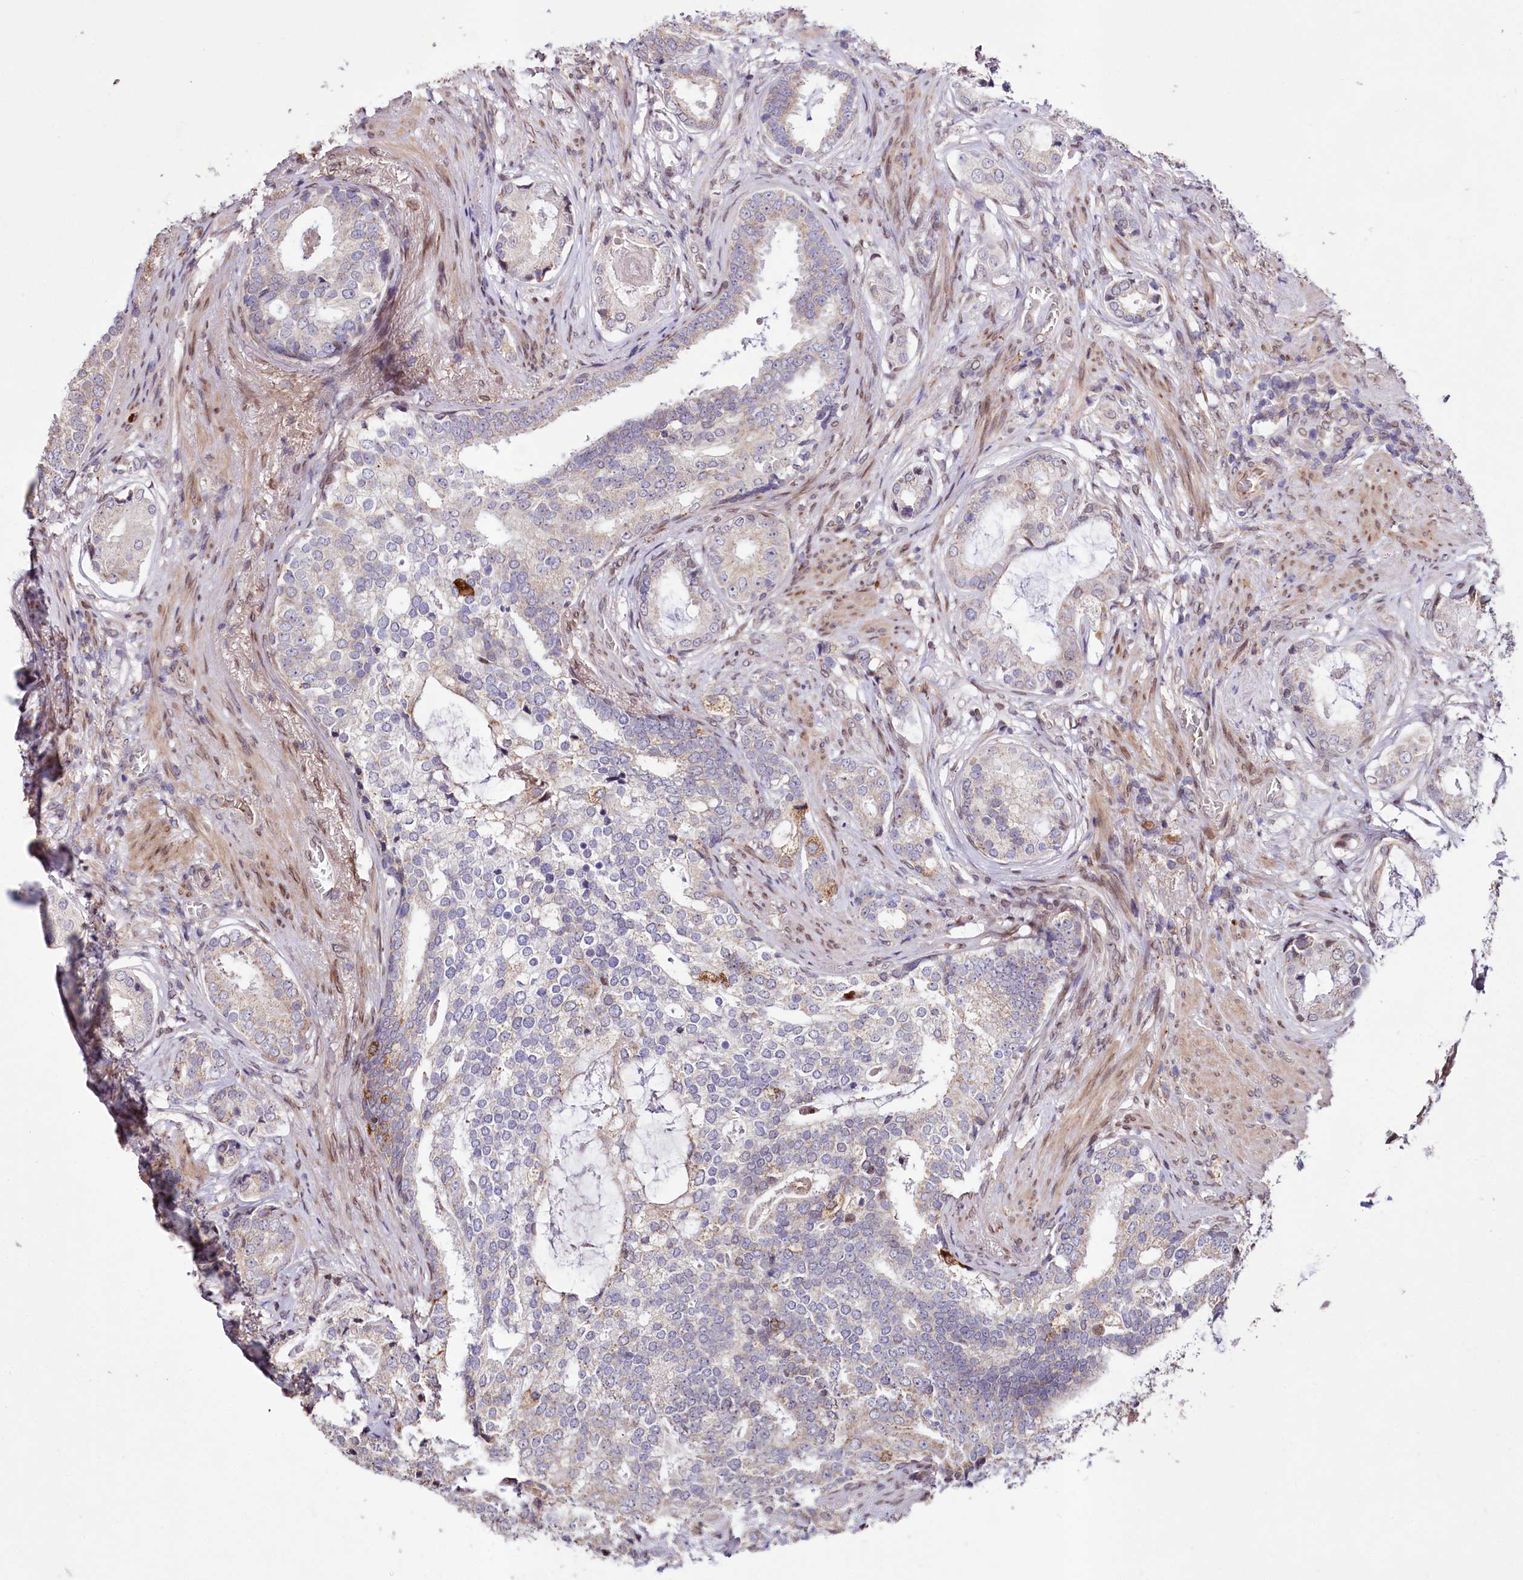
{"staining": {"intensity": "weak", "quantity": "25%-75%", "location": "cytoplasmic/membranous"}, "tissue": "prostate cancer", "cell_type": "Tumor cells", "image_type": "cancer", "snomed": [{"axis": "morphology", "description": "Adenocarcinoma, Low grade"}, {"axis": "topography", "description": "Prostate"}], "caption": "An immunohistochemistry (IHC) micrograph of neoplastic tissue is shown. Protein staining in brown highlights weak cytoplasmic/membranous positivity in adenocarcinoma (low-grade) (prostate) within tumor cells.", "gene": "ZNF226", "patient": {"sex": "male", "age": 71}}